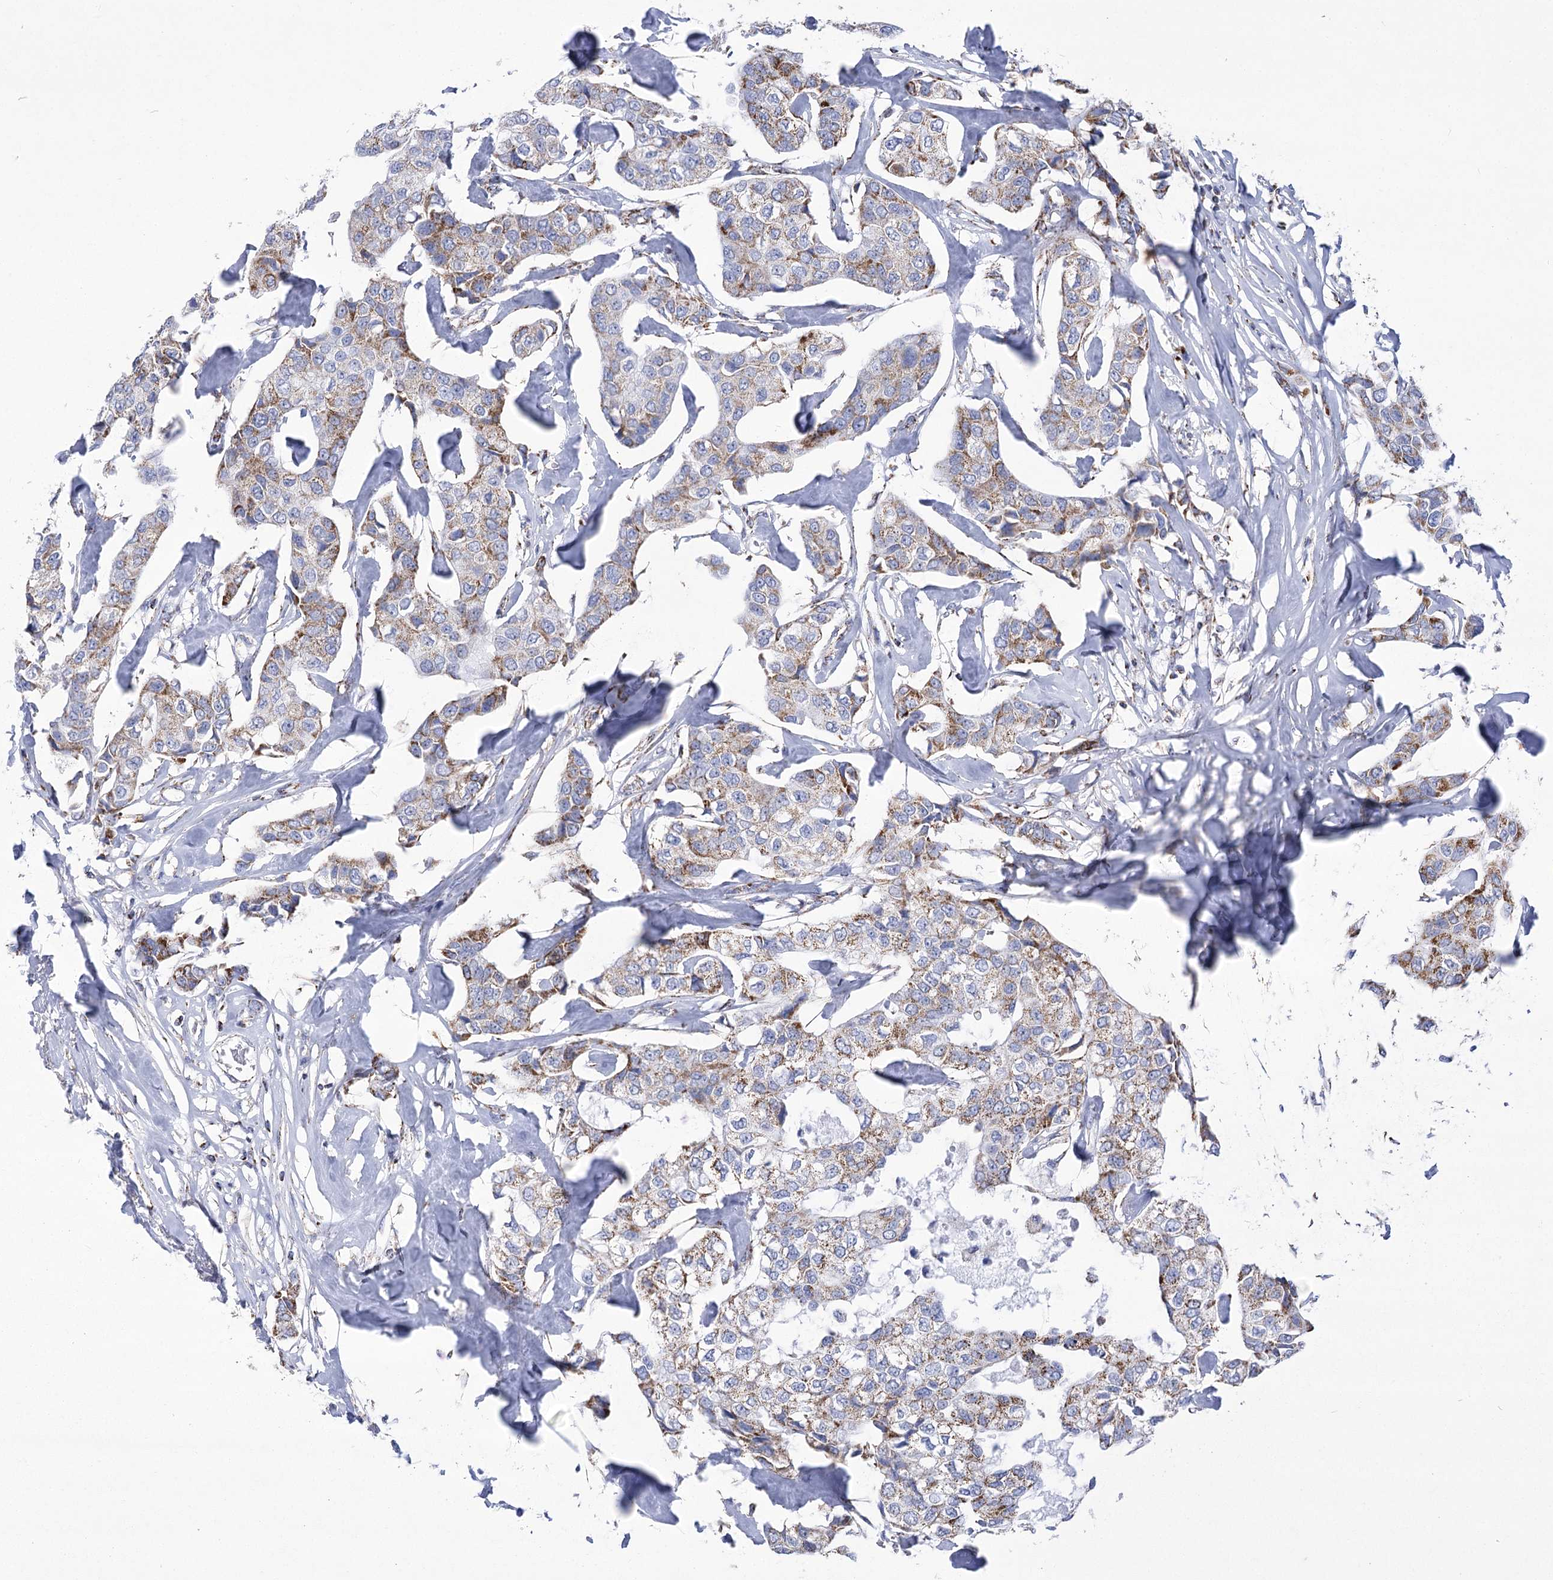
{"staining": {"intensity": "strong", "quantity": "25%-75%", "location": "cytoplasmic/membranous"}, "tissue": "breast cancer", "cell_type": "Tumor cells", "image_type": "cancer", "snomed": [{"axis": "morphology", "description": "Duct carcinoma"}, {"axis": "topography", "description": "Breast"}], "caption": "Human breast cancer (invasive ductal carcinoma) stained with a protein marker demonstrates strong staining in tumor cells.", "gene": "PDHB", "patient": {"sex": "female", "age": 80}}